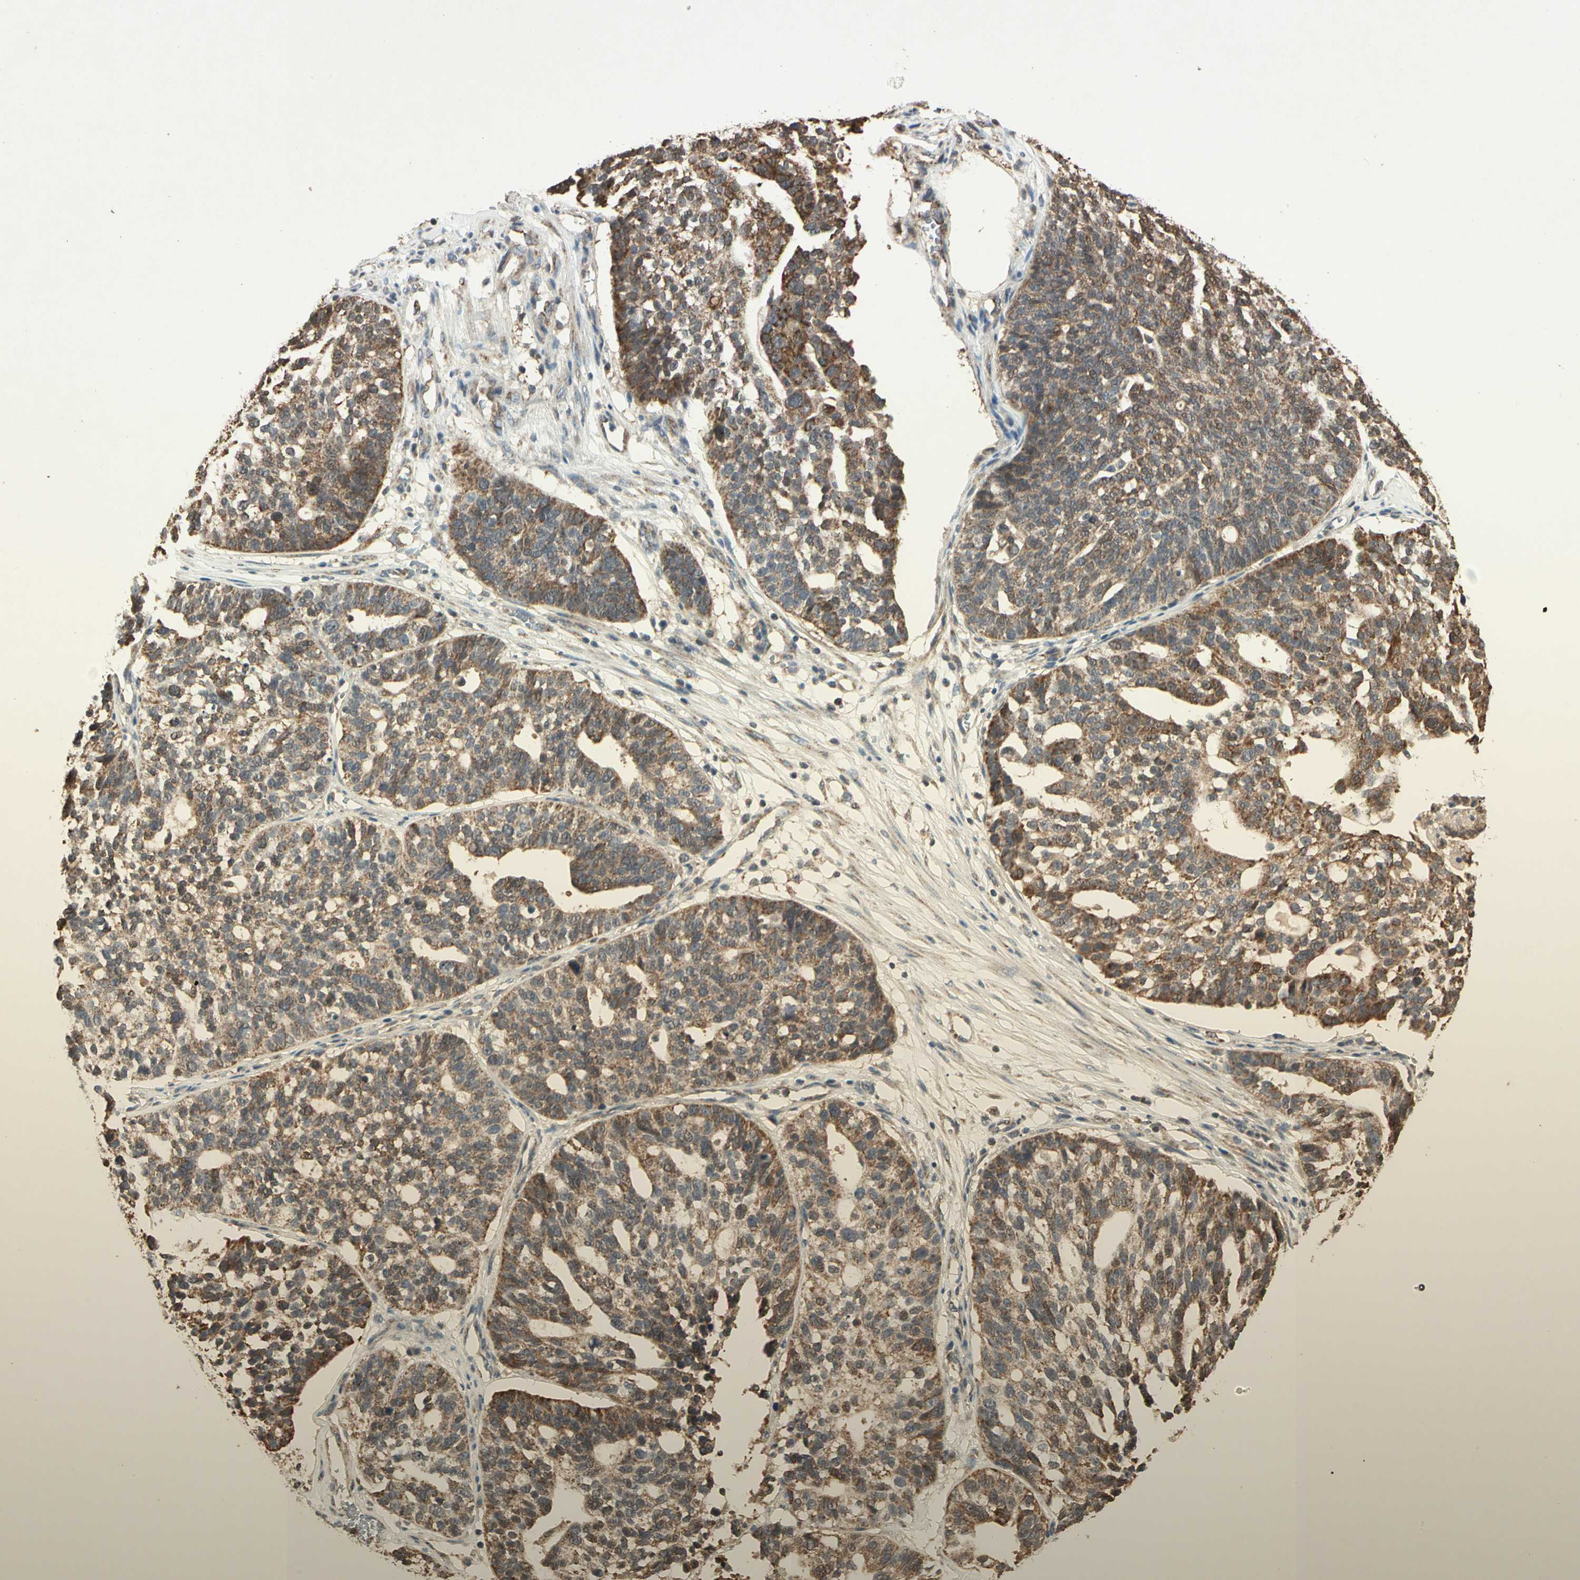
{"staining": {"intensity": "moderate", "quantity": ">75%", "location": "cytoplasmic/membranous"}, "tissue": "ovarian cancer", "cell_type": "Tumor cells", "image_type": "cancer", "snomed": [{"axis": "morphology", "description": "Cystadenocarcinoma, serous, NOS"}, {"axis": "topography", "description": "Ovary"}], "caption": "Immunohistochemistry (IHC) of ovarian serous cystadenocarcinoma shows medium levels of moderate cytoplasmic/membranous staining in approximately >75% of tumor cells.", "gene": "PRDX5", "patient": {"sex": "female", "age": 59}}